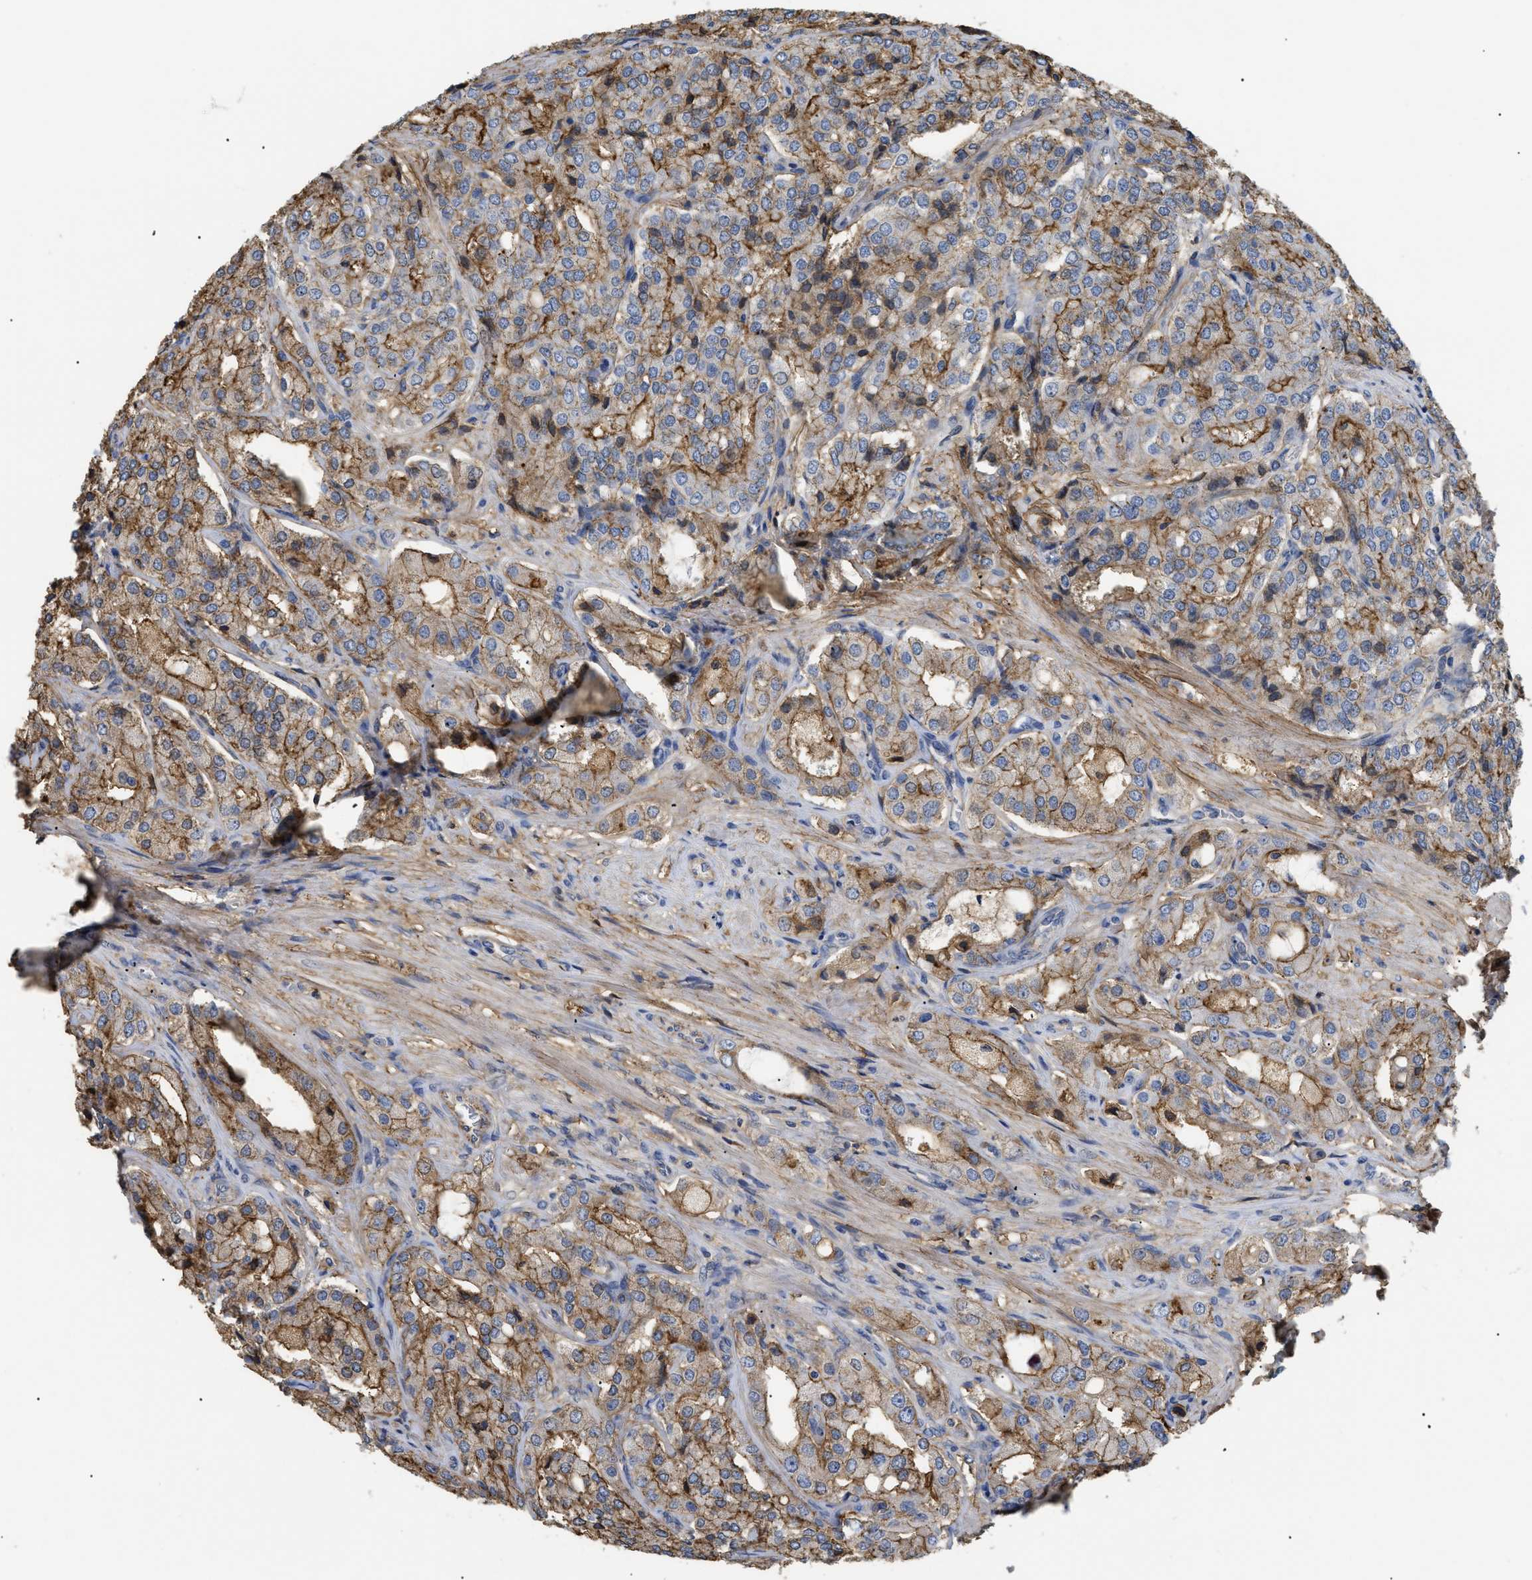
{"staining": {"intensity": "moderate", "quantity": ">75%", "location": "cytoplasmic/membranous"}, "tissue": "prostate cancer", "cell_type": "Tumor cells", "image_type": "cancer", "snomed": [{"axis": "morphology", "description": "Adenocarcinoma, High grade"}, {"axis": "topography", "description": "Prostate"}], "caption": "Brown immunohistochemical staining in adenocarcinoma (high-grade) (prostate) demonstrates moderate cytoplasmic/membranous expression in approximately >75% of tumor cells. Nuclei are stained in blue.", "gene": "ANXA4", "patient": {"sex": "male", "age": 65}}